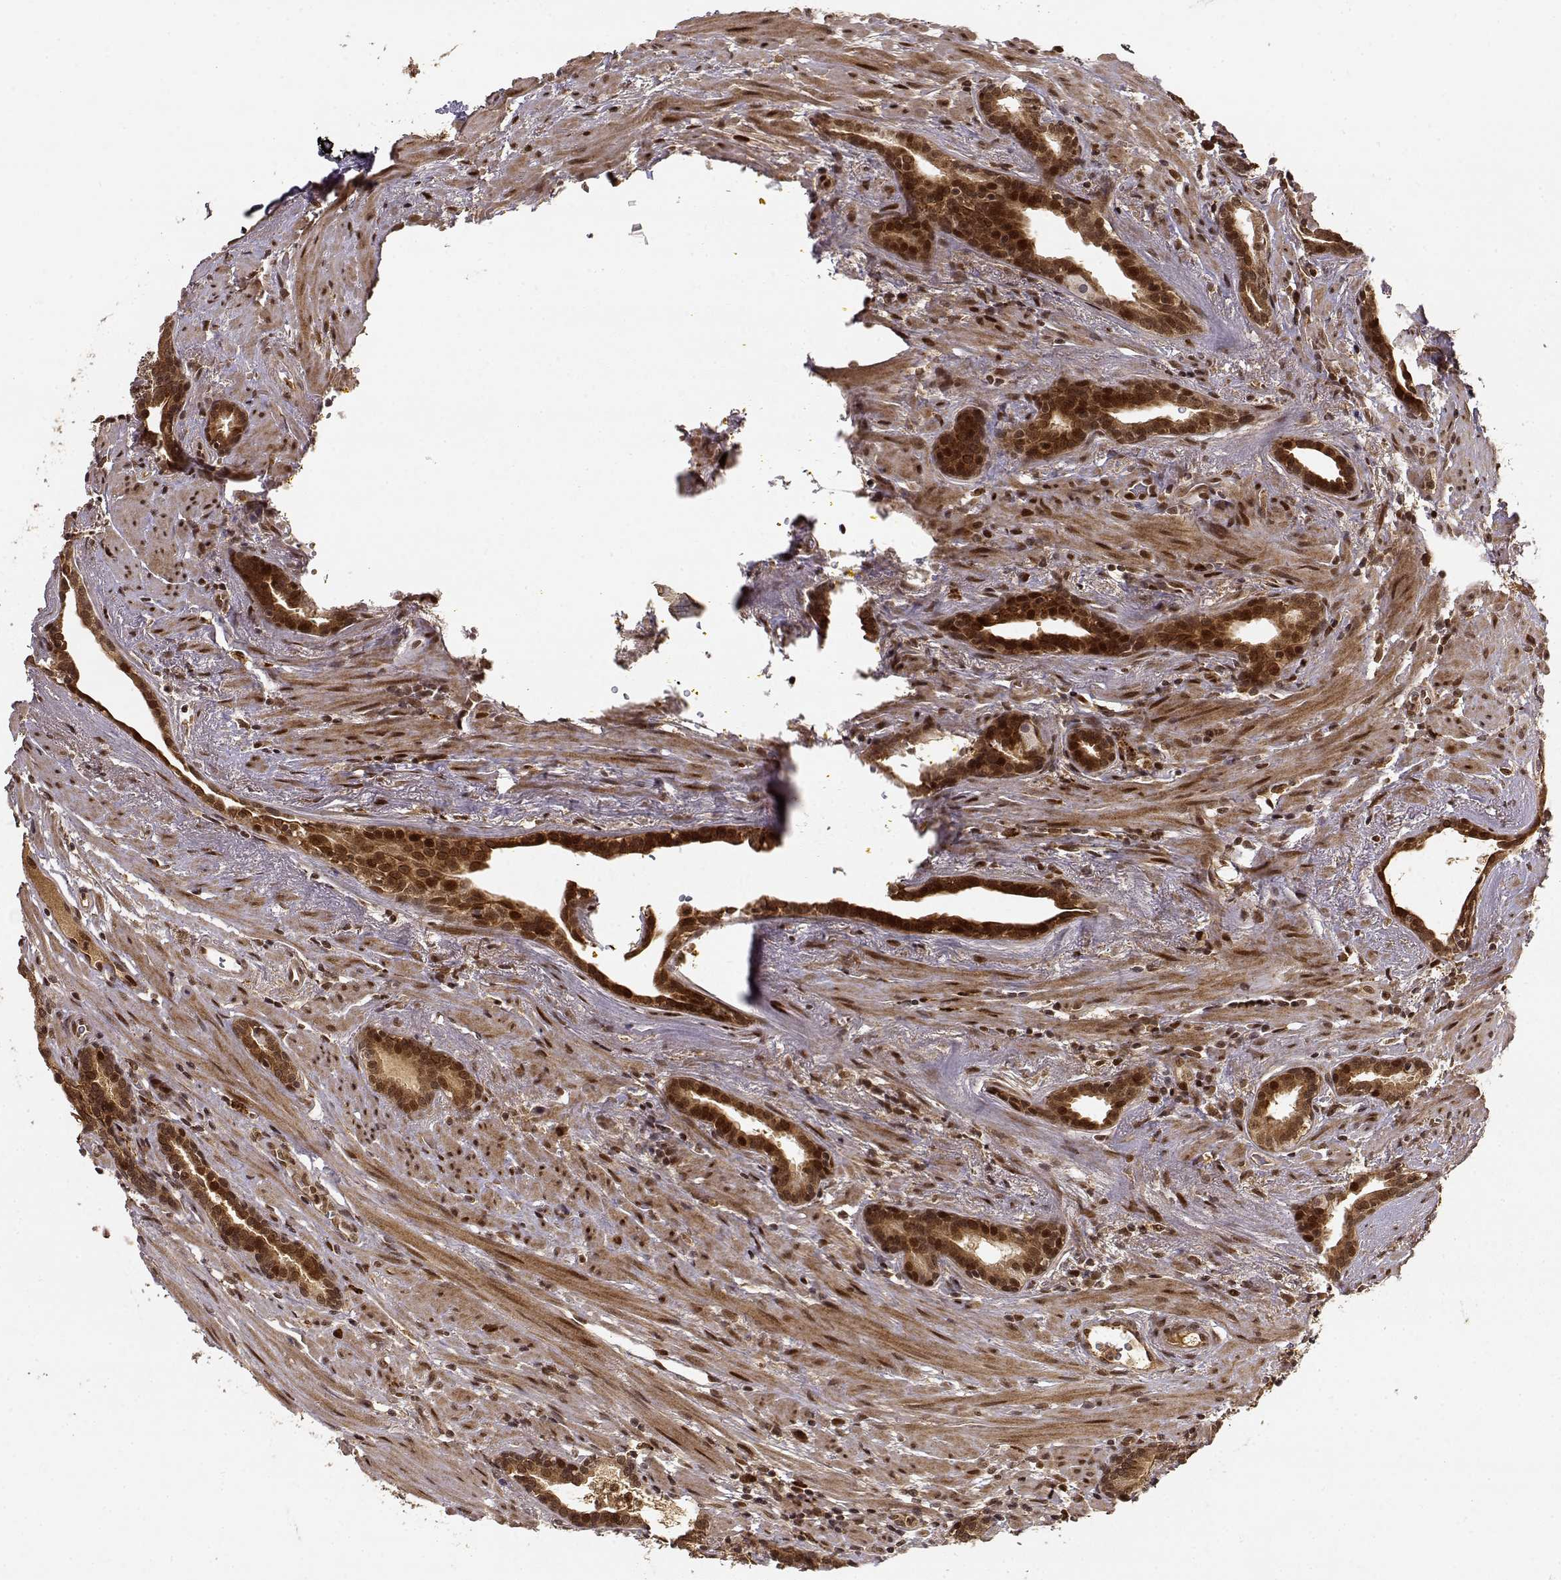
{"staining": {"intensity": "strong", "quantity": ">75%", "location": "cytoplasmic/membranous,nuclear"}, "tissue": "prostate cancer", "cell_type": "Tumor cells", "image_type": "cancer", "snomed": [{"axis": "morphology", "description": "Adenocarcinoma, NOS"}, {"axis": "topography", "description": "Prostate"}], "caption": "This is a photomicrograph of immunohistochemistry (IHC) staining of prostate adenocarcinoma, which shows strong staining in the cytoplasmic/membranous and nuclear of tumor cells.", "gene": "MAEA", "patient": {"sex": "male", "age": 66}}